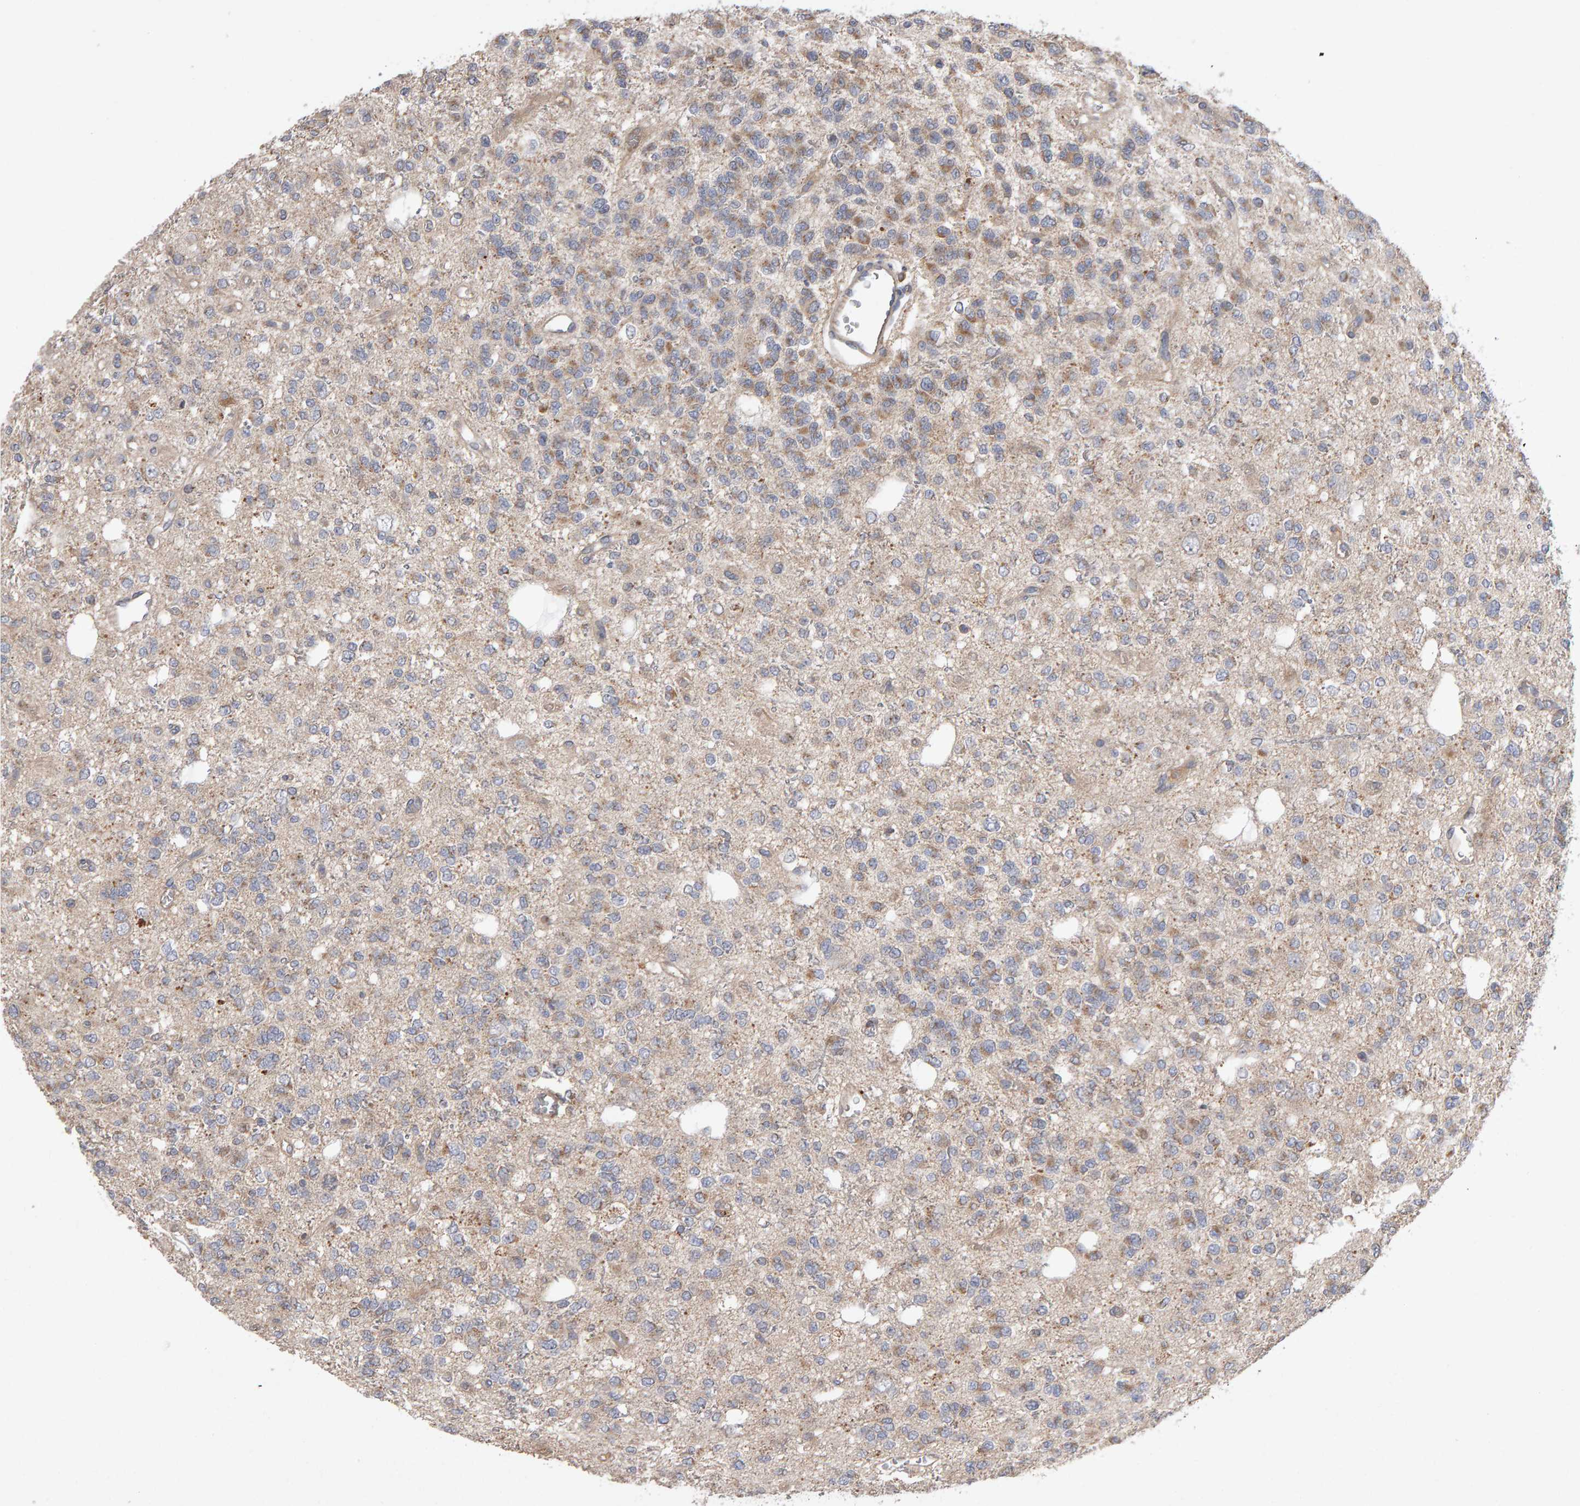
{"staining": {"intensity": "weak", "quantity": "25%-75%", "location": "cytoplasmic/membranous"}, "tissue": "glioma", "cell_type": "Tumor cells", "image_type": "cancer", "snomed": [{"axis": "morphology", "description": "Glioma, malignant, Low grade"}, {"axis": "topography", "description": "Brain"}], "caption": "Protein expression analysis of glioma demonstrates weak cytoplasmic/membranous staining in about 25%-75% of tumor cells.", "gene": "PGS1", "patient": {"sex": "male", "age": 38}}